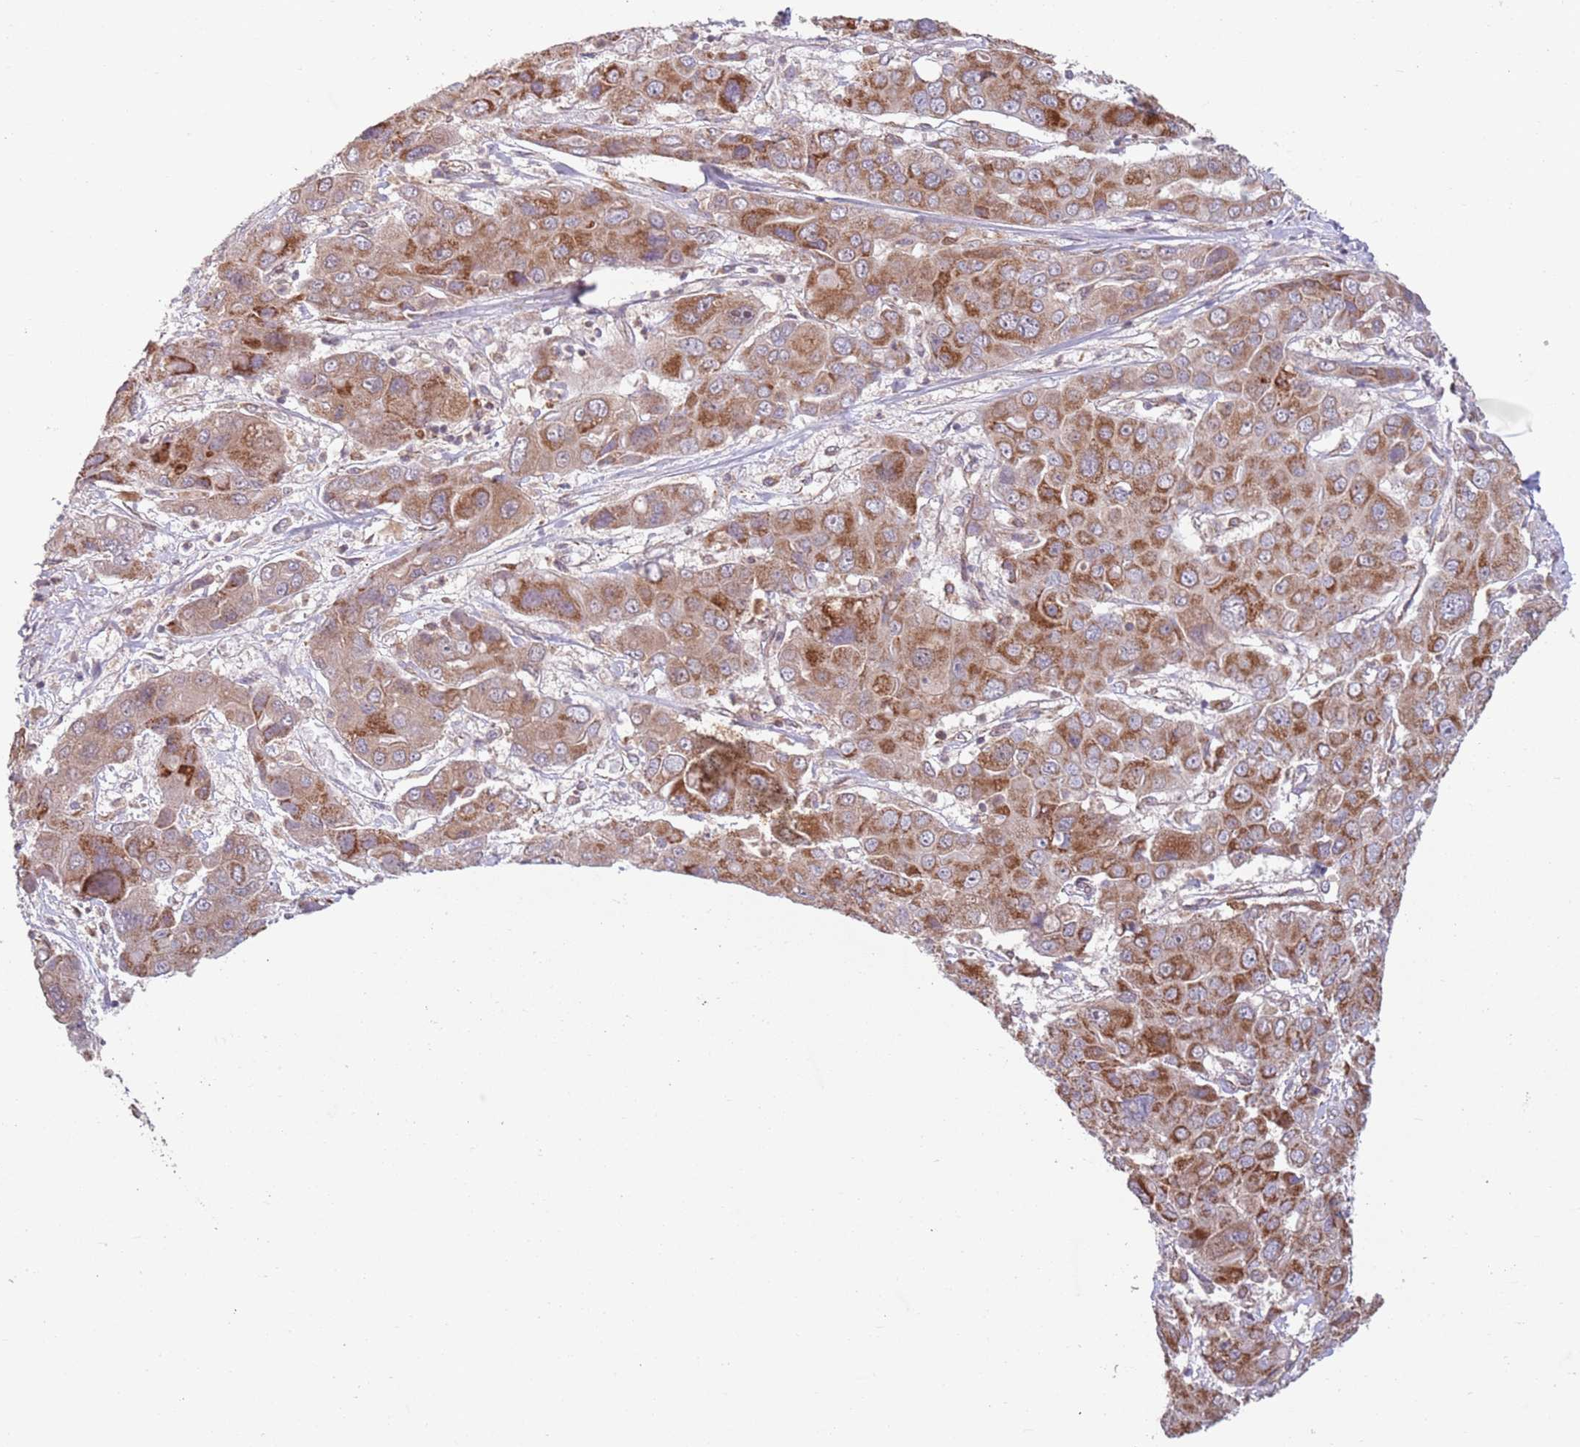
{"staining": {"intensity": "moderate", "quantity": "25%-75%", "location": "cytoplasmic/membranous"}, "tissue": "liver cancer", "cell_type": "Tumor cells", "image_type": "cancer", "snomed": [{"axis": "morphology", "description": "Cholangiocarcinoma"}, {"axis": "topography", "description": "Liver"}], "caption": "A brown stain shows moderate cytoplasmic/membranous staining of a protein in human liver cholangiocarcinoma tumor cells.", "gene": "CHD9", "patient": {"sex": "male", "age": 67}}